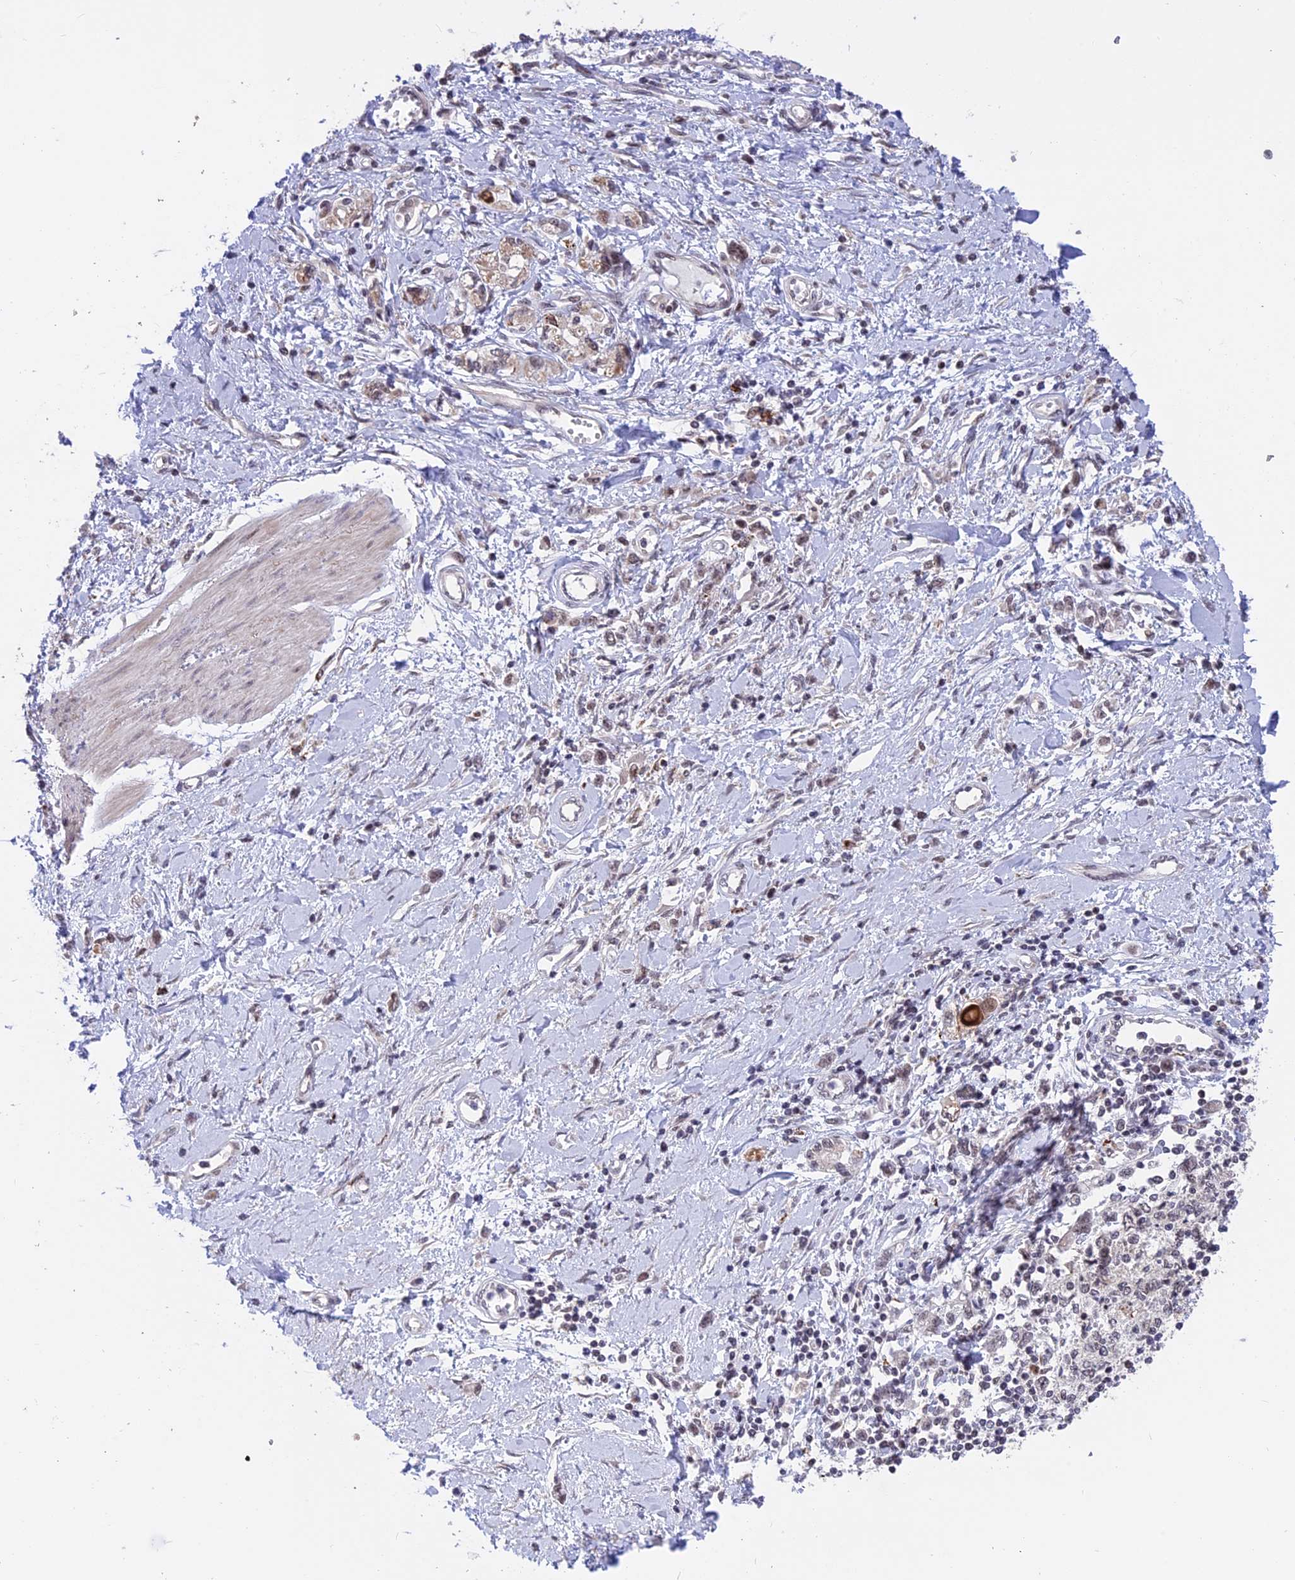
{"staining": {"intensity": "negative", "quantity": "none", "location": "none"}, "tissue": "stomach cancer", "cell_type": "Tumor cells", "image_type": "cancer", "snomed": [{"axis": "morphology", "description": "Adenocarcinoma, NOS"}, {"axis": "topography", "description": "Stomach"}], "caption": "This is an immunohistochemistry (IHC) photomicrograph of human stomach cancer. There is no staining in tumor cells.", "gene": "POLR2C", "patient": {"sex": "female", "age": 76}}